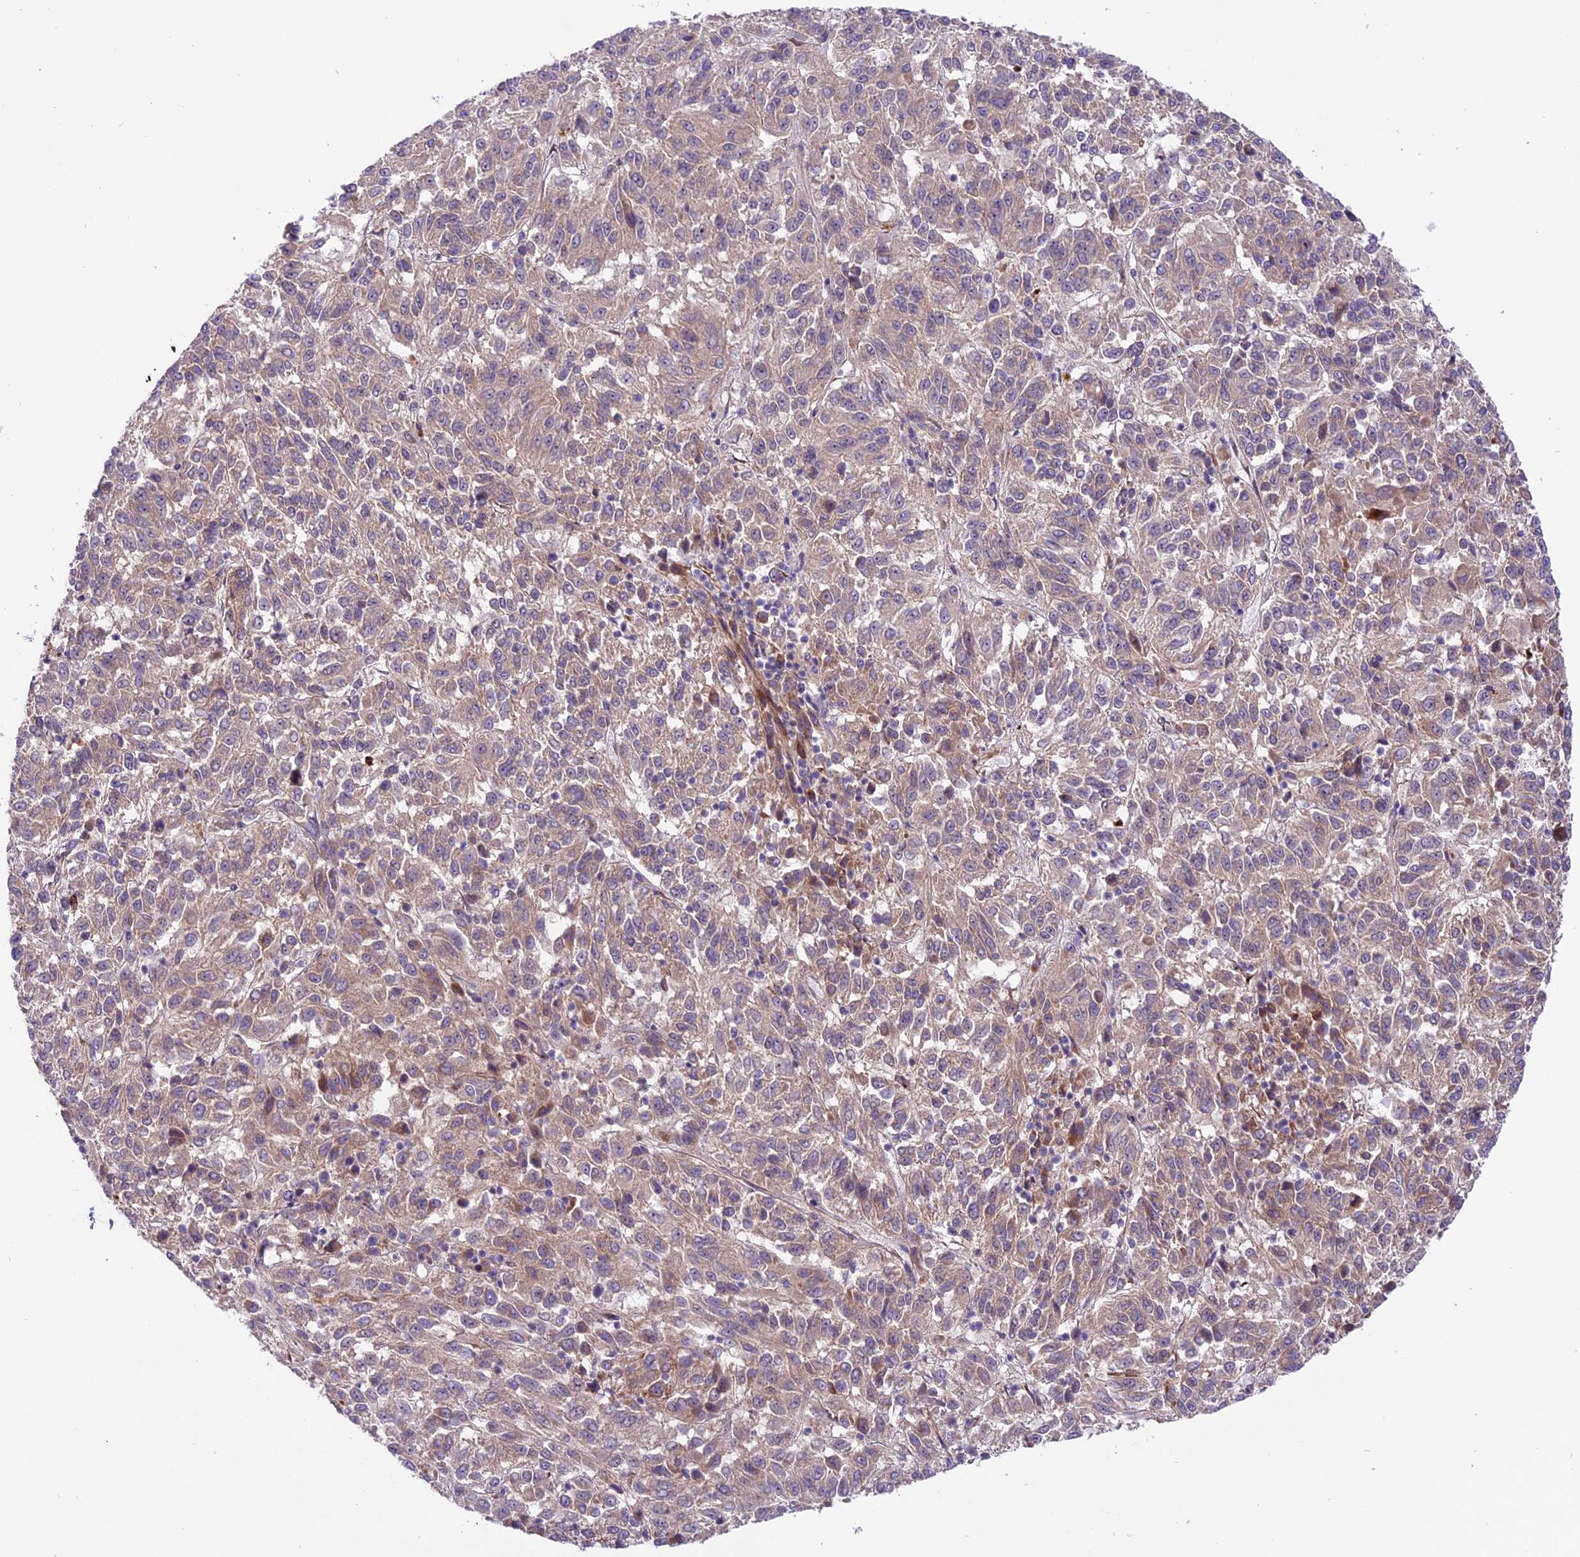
{"staining": {"intensity": "weak", "quantity": ">75%", "location": "cytoplasmic/membranous"}, "tissue": "melanoma", "cell_type": "Tumor cells", "image_type": "cancer", "snomed": [{"axis": "morphology", "description": "Malignant melanoma, Metastatic site"}, {"axis": "topography", "description": "Lung"}], "caption": "High-magnification brightfield microscopy of malignant melanoma (metastatic site) stained with DAB (brown) and counterstained with hematoxylin (blue). tumor cells exhibit weak cytoplasmic/membranous expression is appreciated in about>75% of cells.", "gene": "SPRED1", "patient": {"sex": "male", "age": 64}}